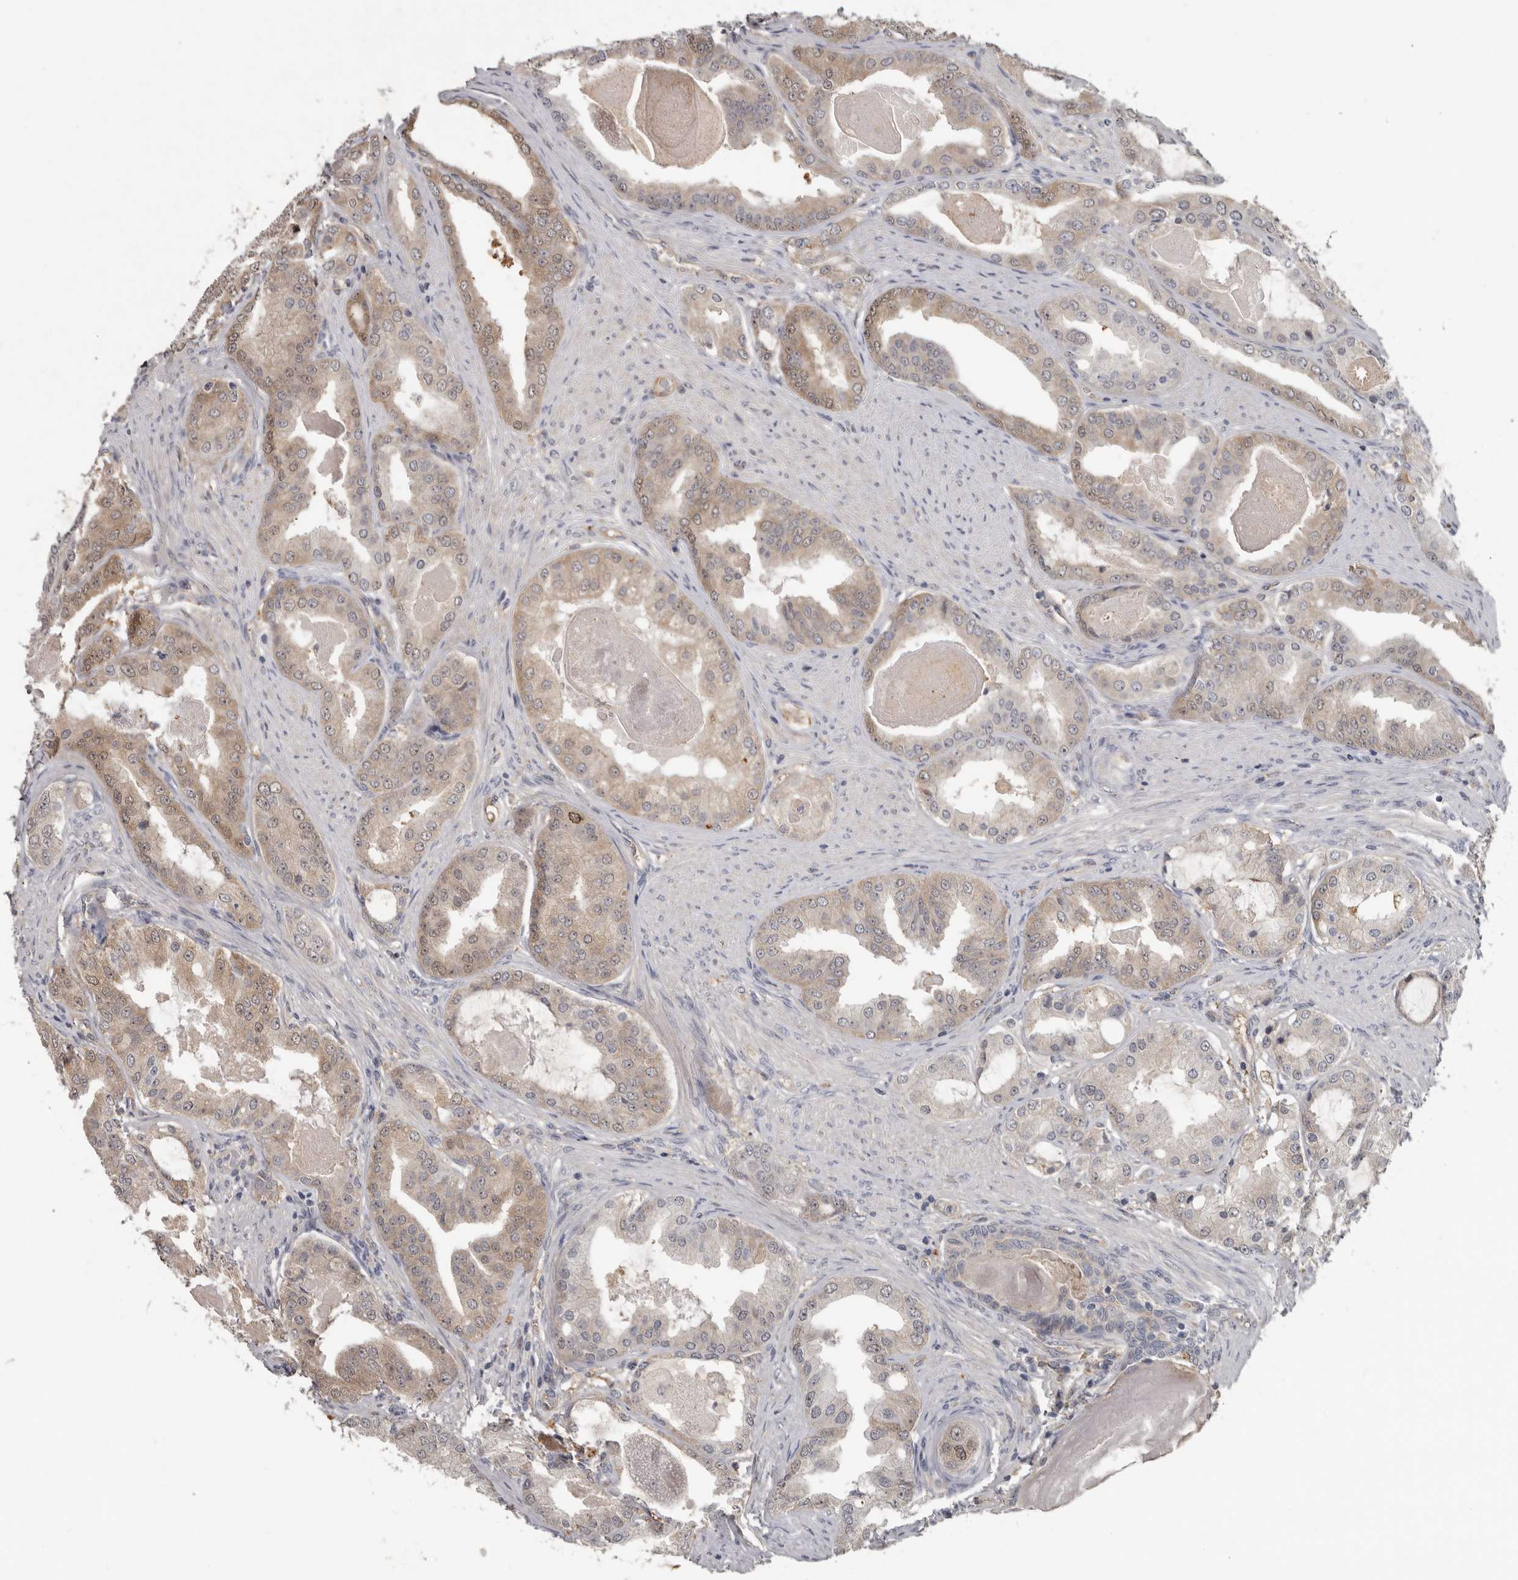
{"staining": {"intensity": "weak", "quantity": "<25%", "location": "cytoplasmic/membranous,nuclear"}, "tissue": "prostate cancer", "cell_type": "Tumor cells", "image_type": "cancer", "snomed": [{"axis": "morphology", "description": "Adenocarcinoma, High grade"}, {"axis": "topography", "description": "Prostate"}], "caption": "A high-resolution image shows immunohistochemistry staining of prostate cancer, which exhibits no significant expression in tumor cells.", "gene": "CDCA8", "patient": {"sex": "male", "age": 60}}